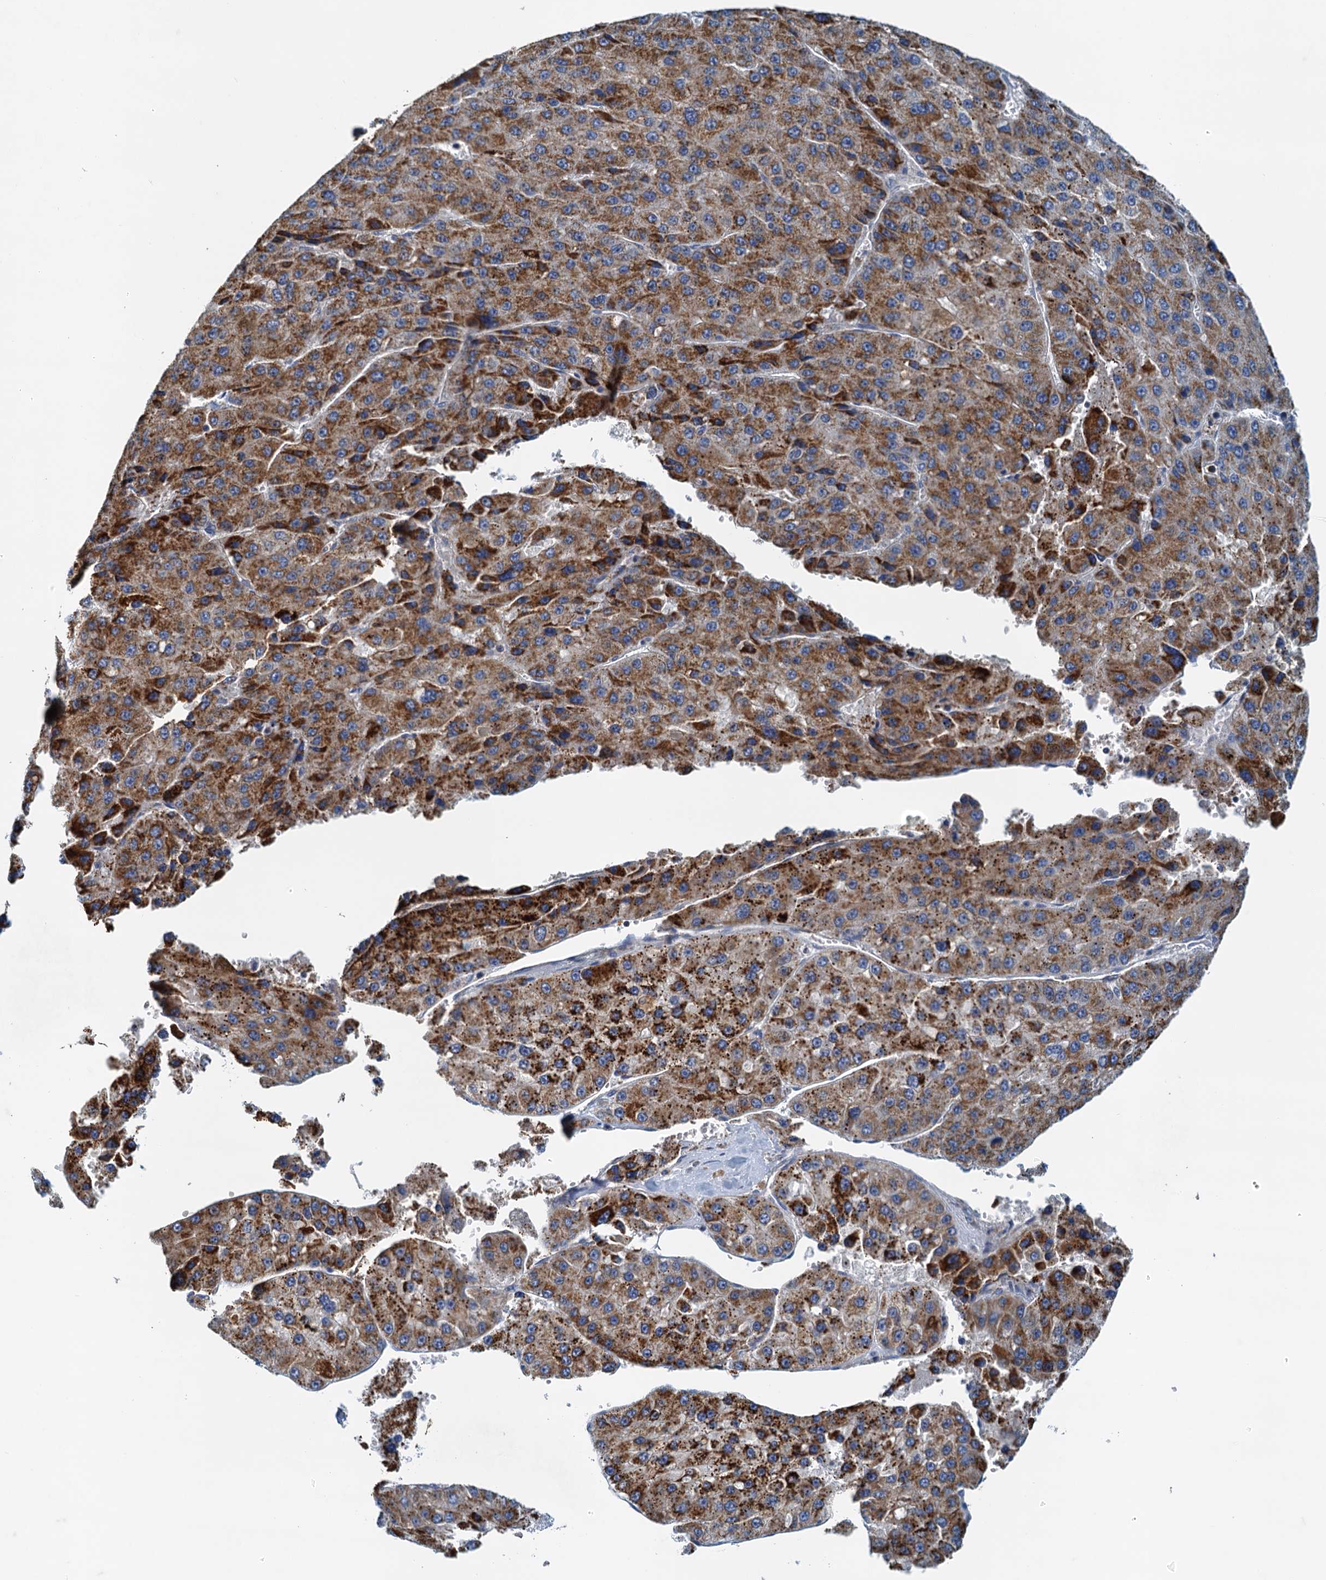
{"staining": {"intensity": "moderate", "quantity": ">75%", "location": "cytoplasmic/membranous"}, "tissue": "liver cancer", "cell_type": "Tumor cells", "image_type": "cancer", "snomed": [{"axis": "morphology", "description": "Carcinoma, Hepatocellular, NOS"}, {"axis": "topography", "description": "Liver"}], "caption": "Immunohistochemistry (IHC) histopathology image of neoplastic tissue: human liver cancer stained using IHC displays medium levels of moderate protein expression localized specifically in the cytoplasmic/membranous of tumor cells, appearing as a cytoplasmic/membranous brown color.", "gene": "POC1A", "patient": {"sex": "female", "age": 73}}